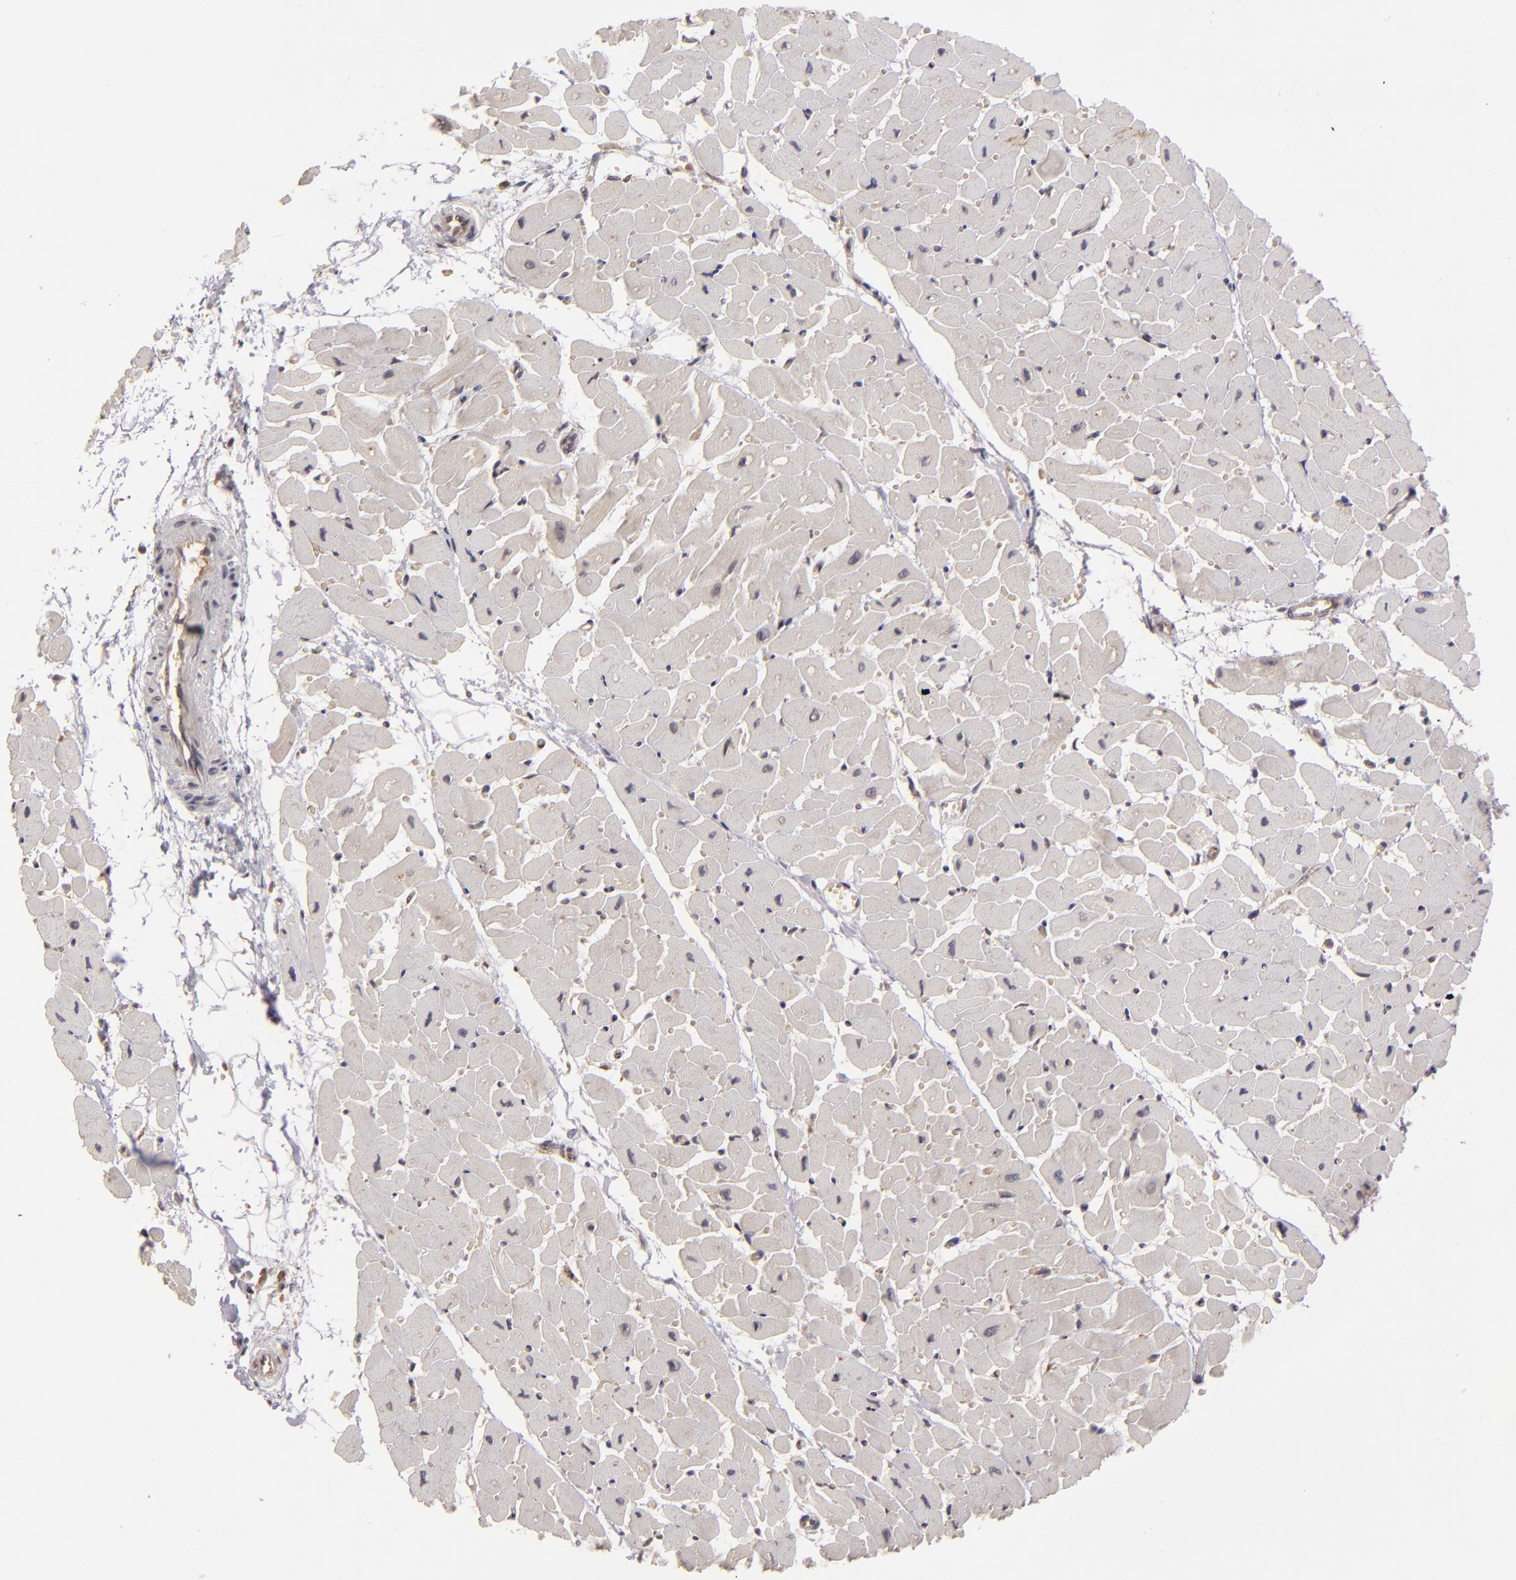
{"staining": {"intensity": "negative", "quantity": "none", "location": "none"}, "tissue": "heart muscle", "cell_type": "Cardiomyocytes", "image_type": "normal", "snomed": [{"axis": "morphology", "description": "Normal tissue, NOS"}, {"axis": "topography", "description": "Heart"}], "caption": "Immunohistochemical staining of benign human heart muscle shows no significant positivity in cardiomyocytes. Nuclei are stained in blue.", "gene": "MAPK3", "patient": {"sex": "female", "age": 19}}